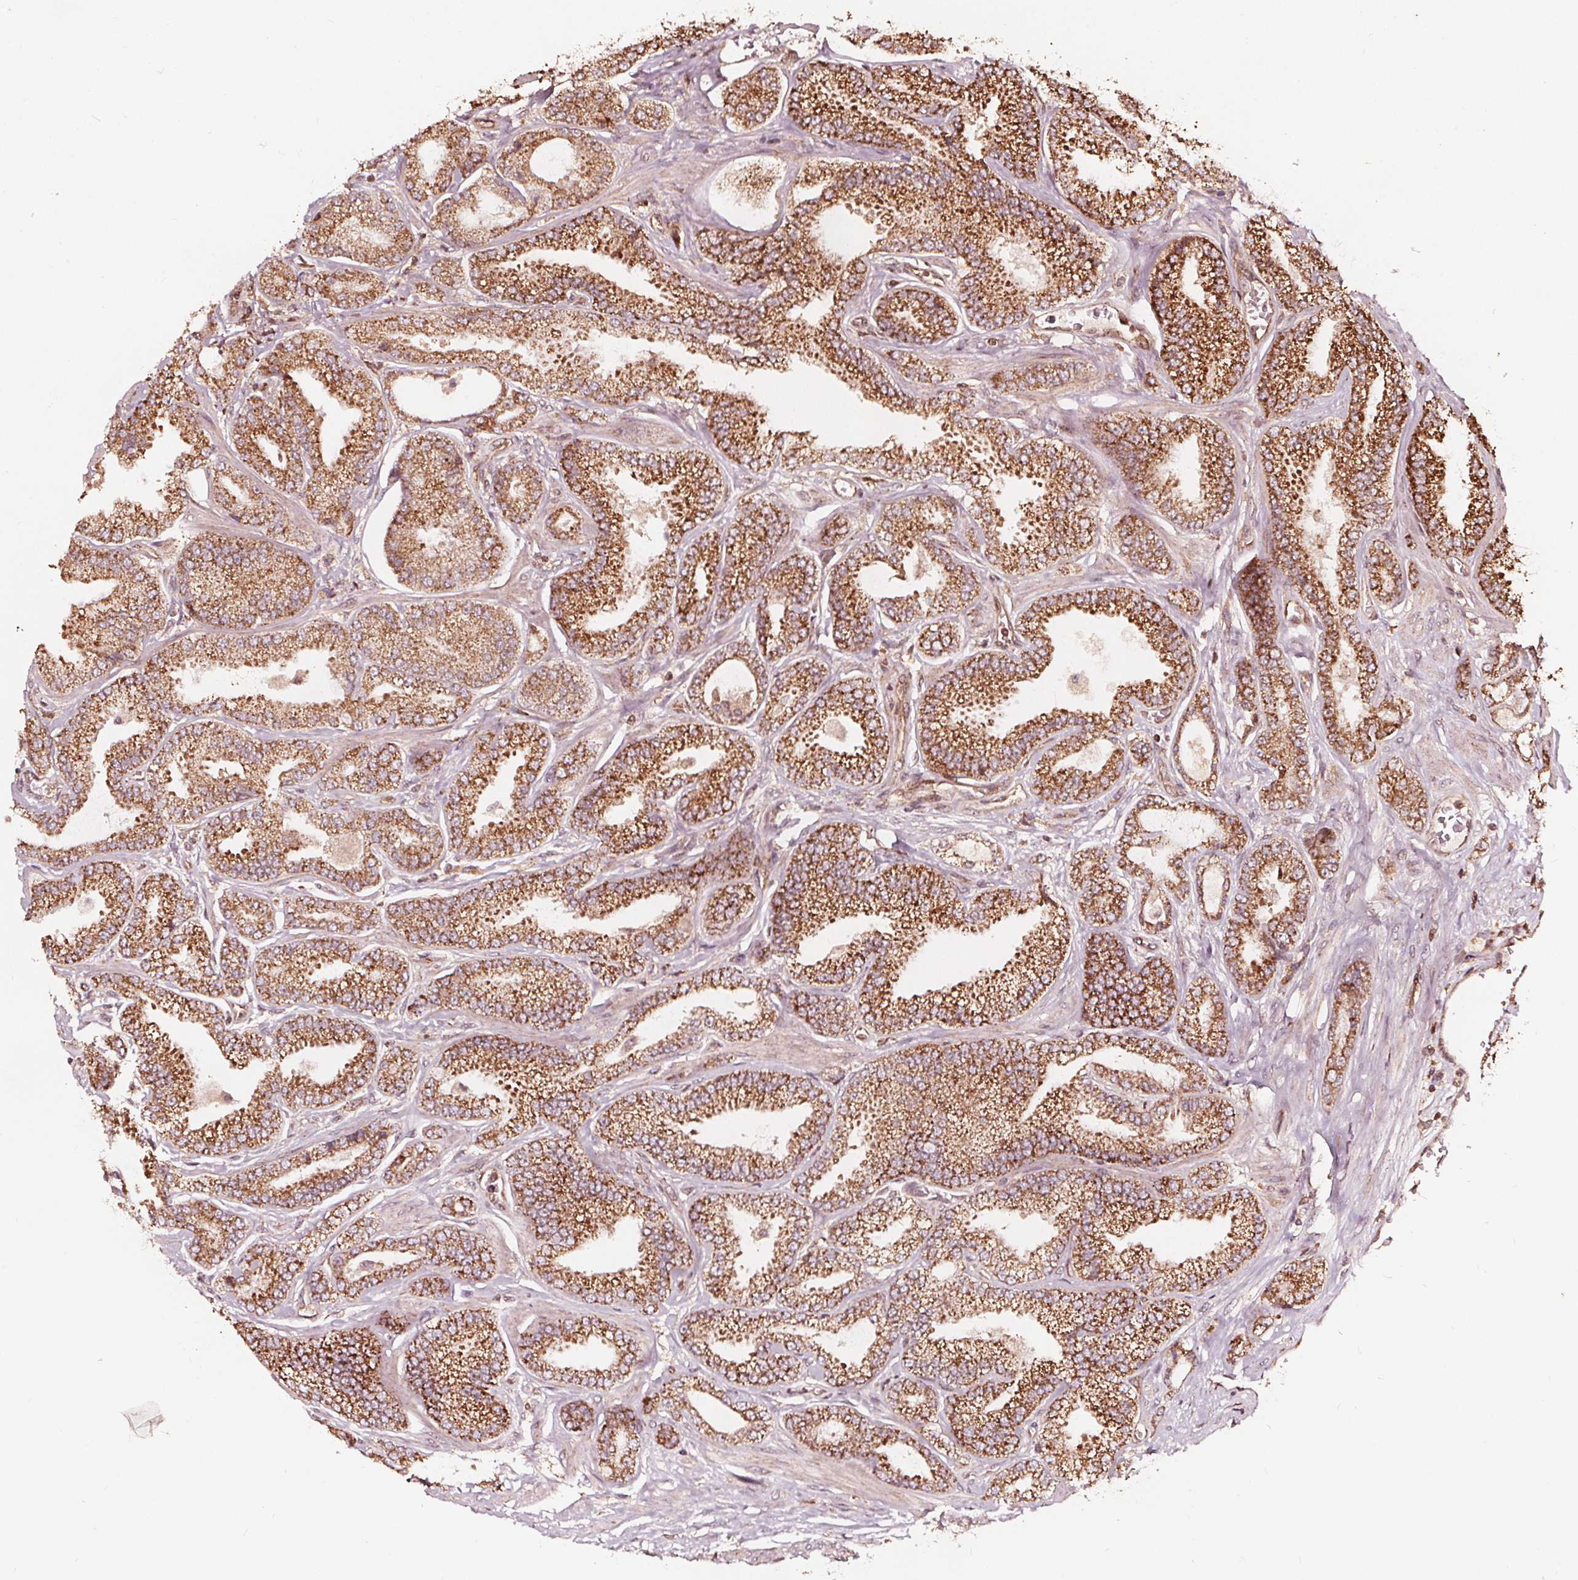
{"staining": {"intensity": "strong", "quantity": ">75%", "location": "cytoplasmic/membranous"}, "tissue": "prostate cancer", "cell_type": "Tumor cells", "image_type": "cancer", "snomed": [{"axis": "morphology", "description": "Adenocarcinoma, Low grade"}, {"axis": "topography", "description": "Prostate"}], "caption": "Immunohistochemistry (IHC) (DAB (3,3'-diaminobenzidine)) staining of human prostate cancer (adenocarcinoma (low-grade)) demonstrates strong cytoplasmic/membranous protein positivity in about >75% of tumor cells. Using DAB (3,3'-diaminobenzidine) (brown) and hematoxylin (blue) stains, captured at high magnification using brightfield microscopy.", "gene": "AIP", "patient": {"sex": "male", "age": 55}}